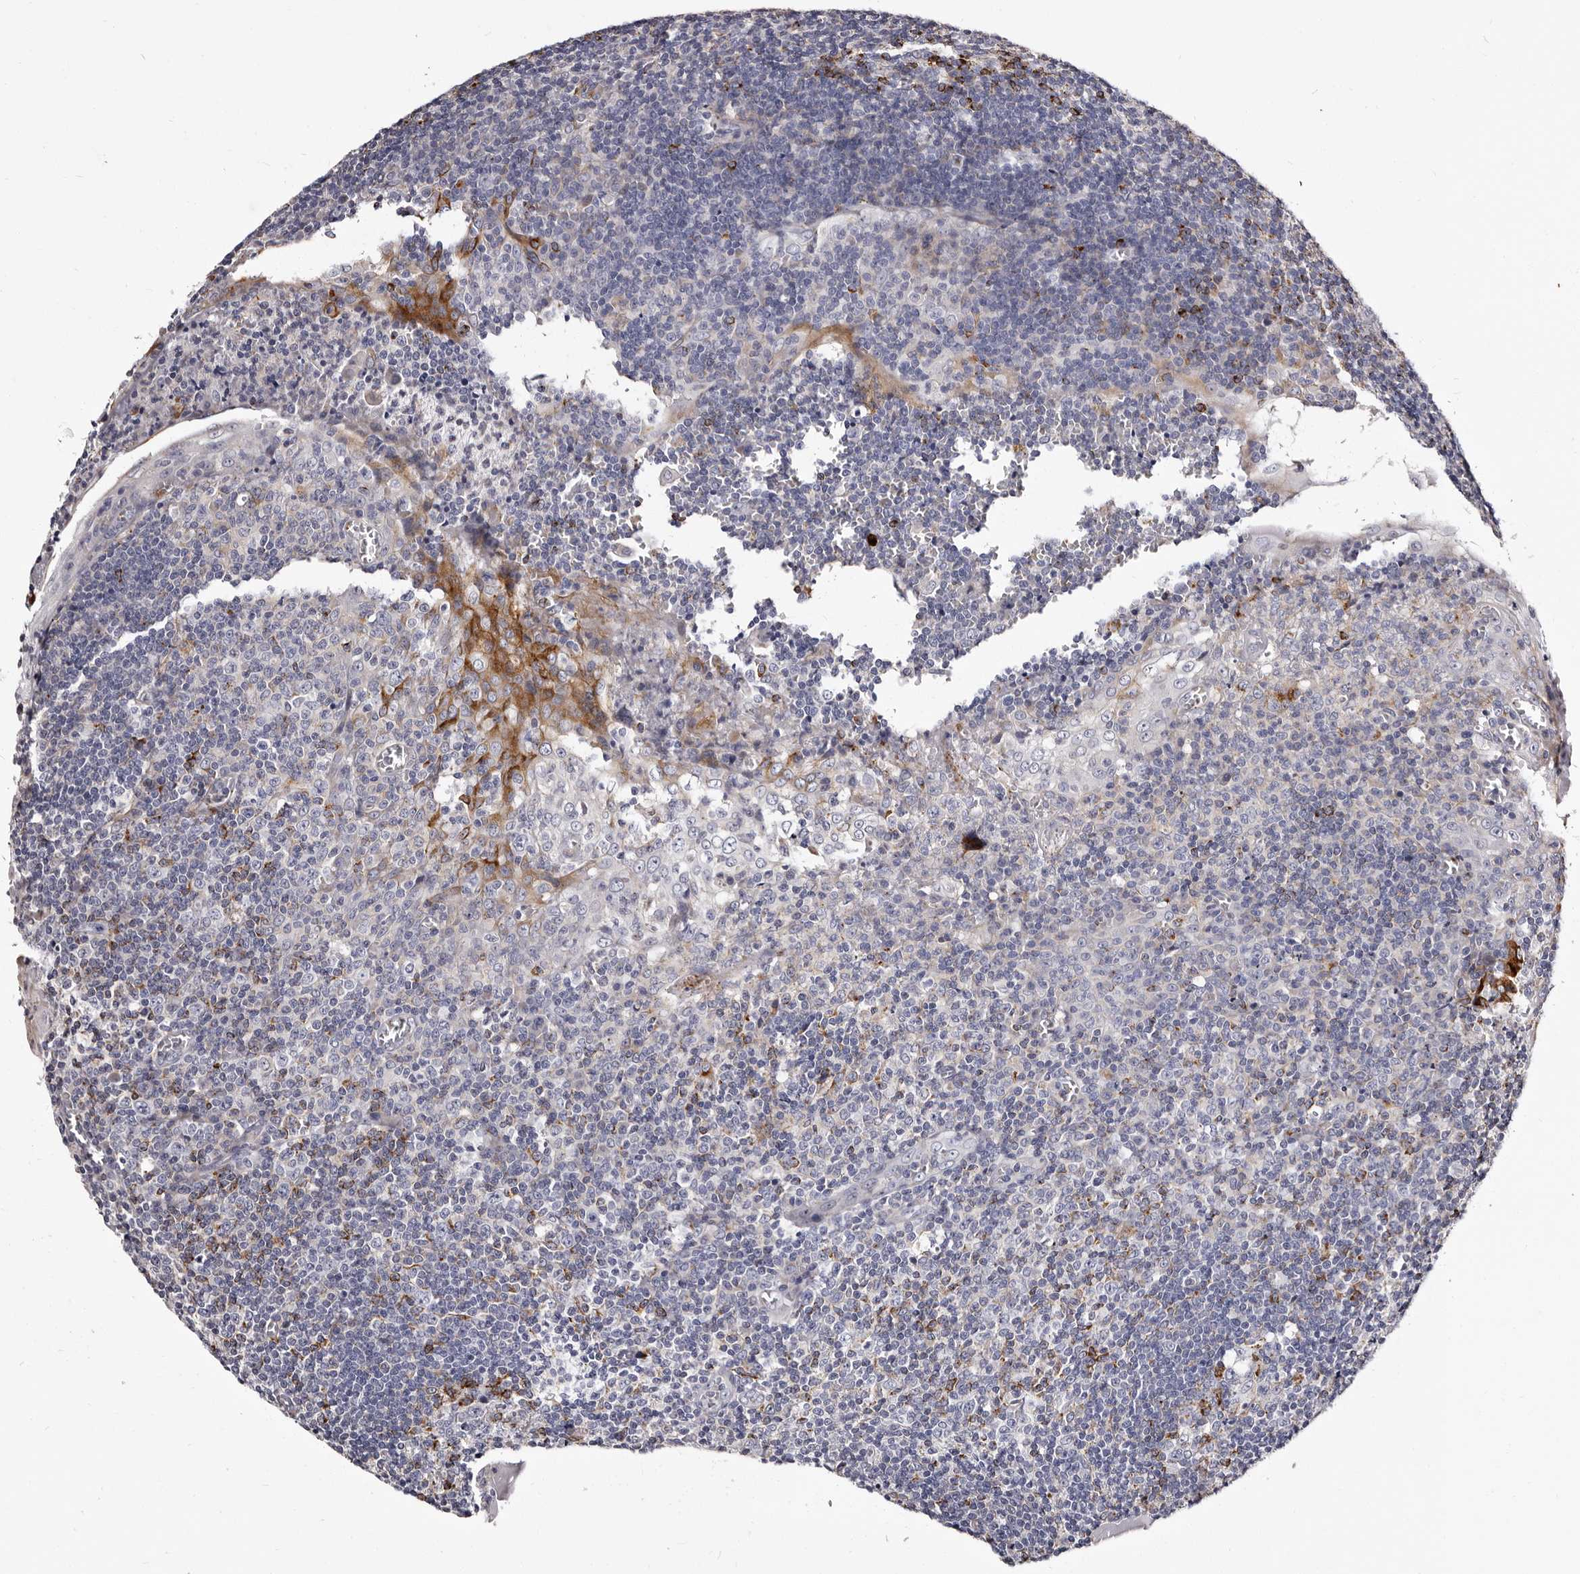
{"staining": {"intensity": "negative", "quantity": "none", "location": "none"}, "tissue": "tonsil", "cell_type": "Germinal center cells", "image_type": "normal", "snomed": [{"axis": "morphology", "description": "Normal tissue, NOS"}, {"axis": "topography", "description": "Tonsil"}], "caption": "DAB (3,3'-diaminobenzidine) immunohistochemical staining of unremarkable human tonsil shows no significant staining in germinal center cells.", "gene": "AUNIP", "patient": {"sex": "male", "age": 37}}